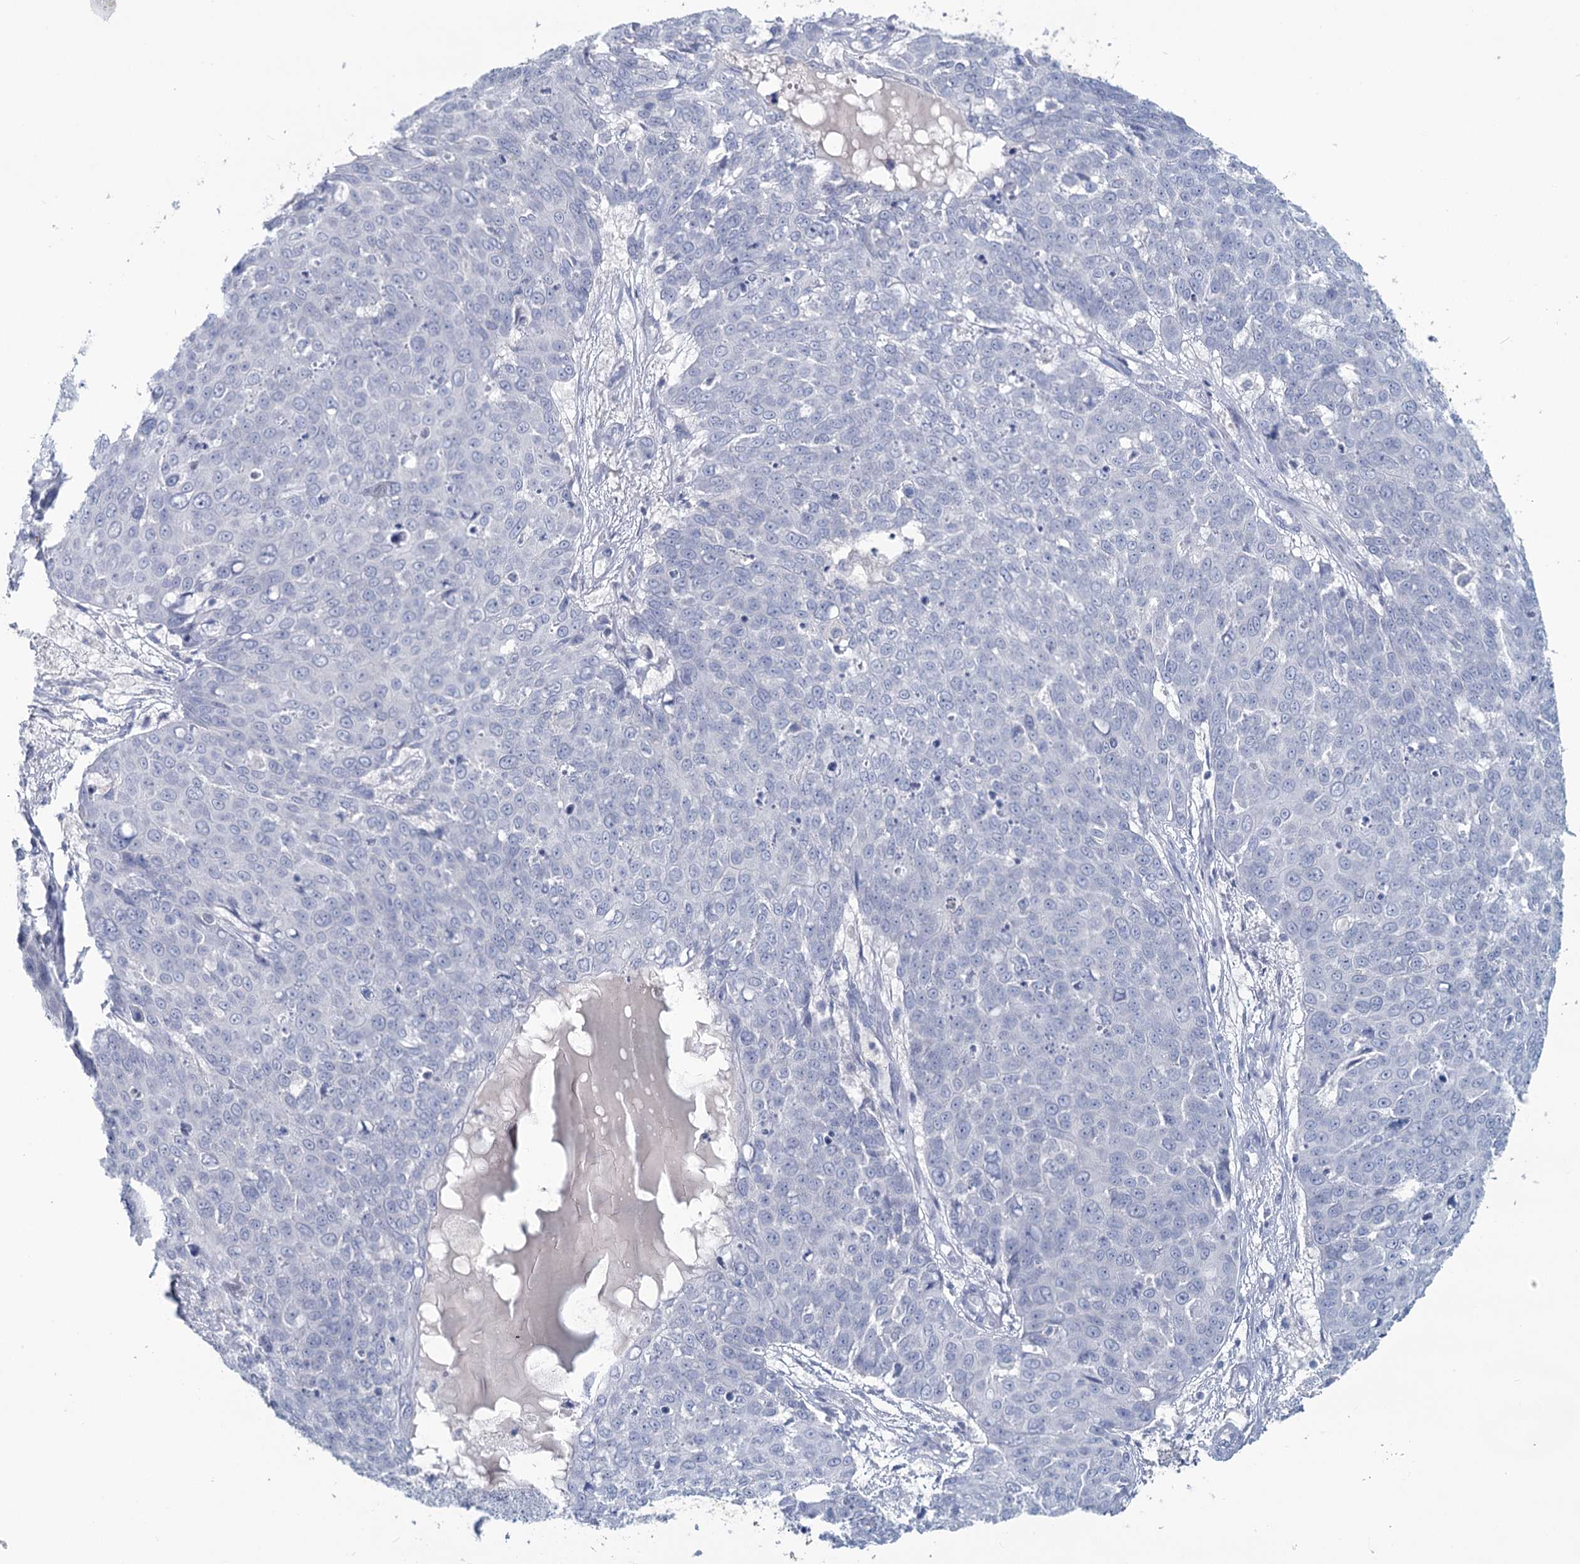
{"staining": {"intensity": "negative", "quantity": "none", "location": "none"}, "tissue": "skin cancer", "cell_type": "Tumor cells", "image_type": "cancer", "snomed": [{"axis": "morphology", "description": "Squamous cell carcinoma, NOS"}, {"axis": "topography", "description": "Skin"}], "caption": "DAB immunohistochemical staining of human skin squamous cell carcinoma demonstrates no significant expression in tumor cells.", "gene": "CHGA", "patient": {"sex": "male", "age": 71}}